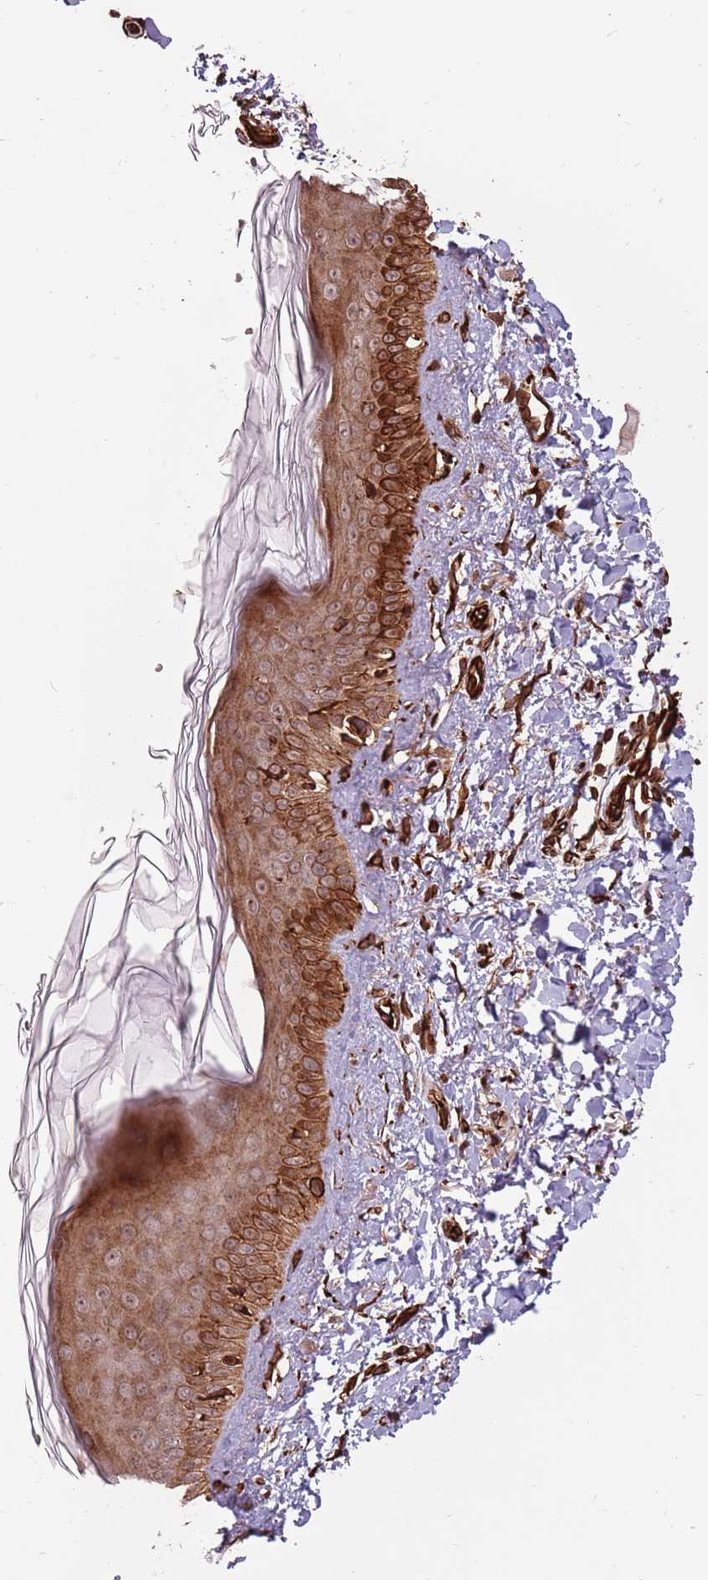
{"staining": {"intensity": "strong", "quantity": "25%-75%", "location": "cytoplasmic/membranous,nuclear"}, "tissue": "skin", "cell_type": "Fibroblasts", "image_type": "normal", "snomed": [{"axis": "morphology", "description": "Normal tissue, NOS"}, {"axis": "topography", "description": "Skin"}], "caption": "Brown immunohistochemical staining in unremarkable skin exhibits strong cytoplasmic/membranous,nuclear positivity in approximately 25%-75% of fibroblasts.", "gene": "ADAMTS3", "patient": {"sex": "female", "age": 58}}